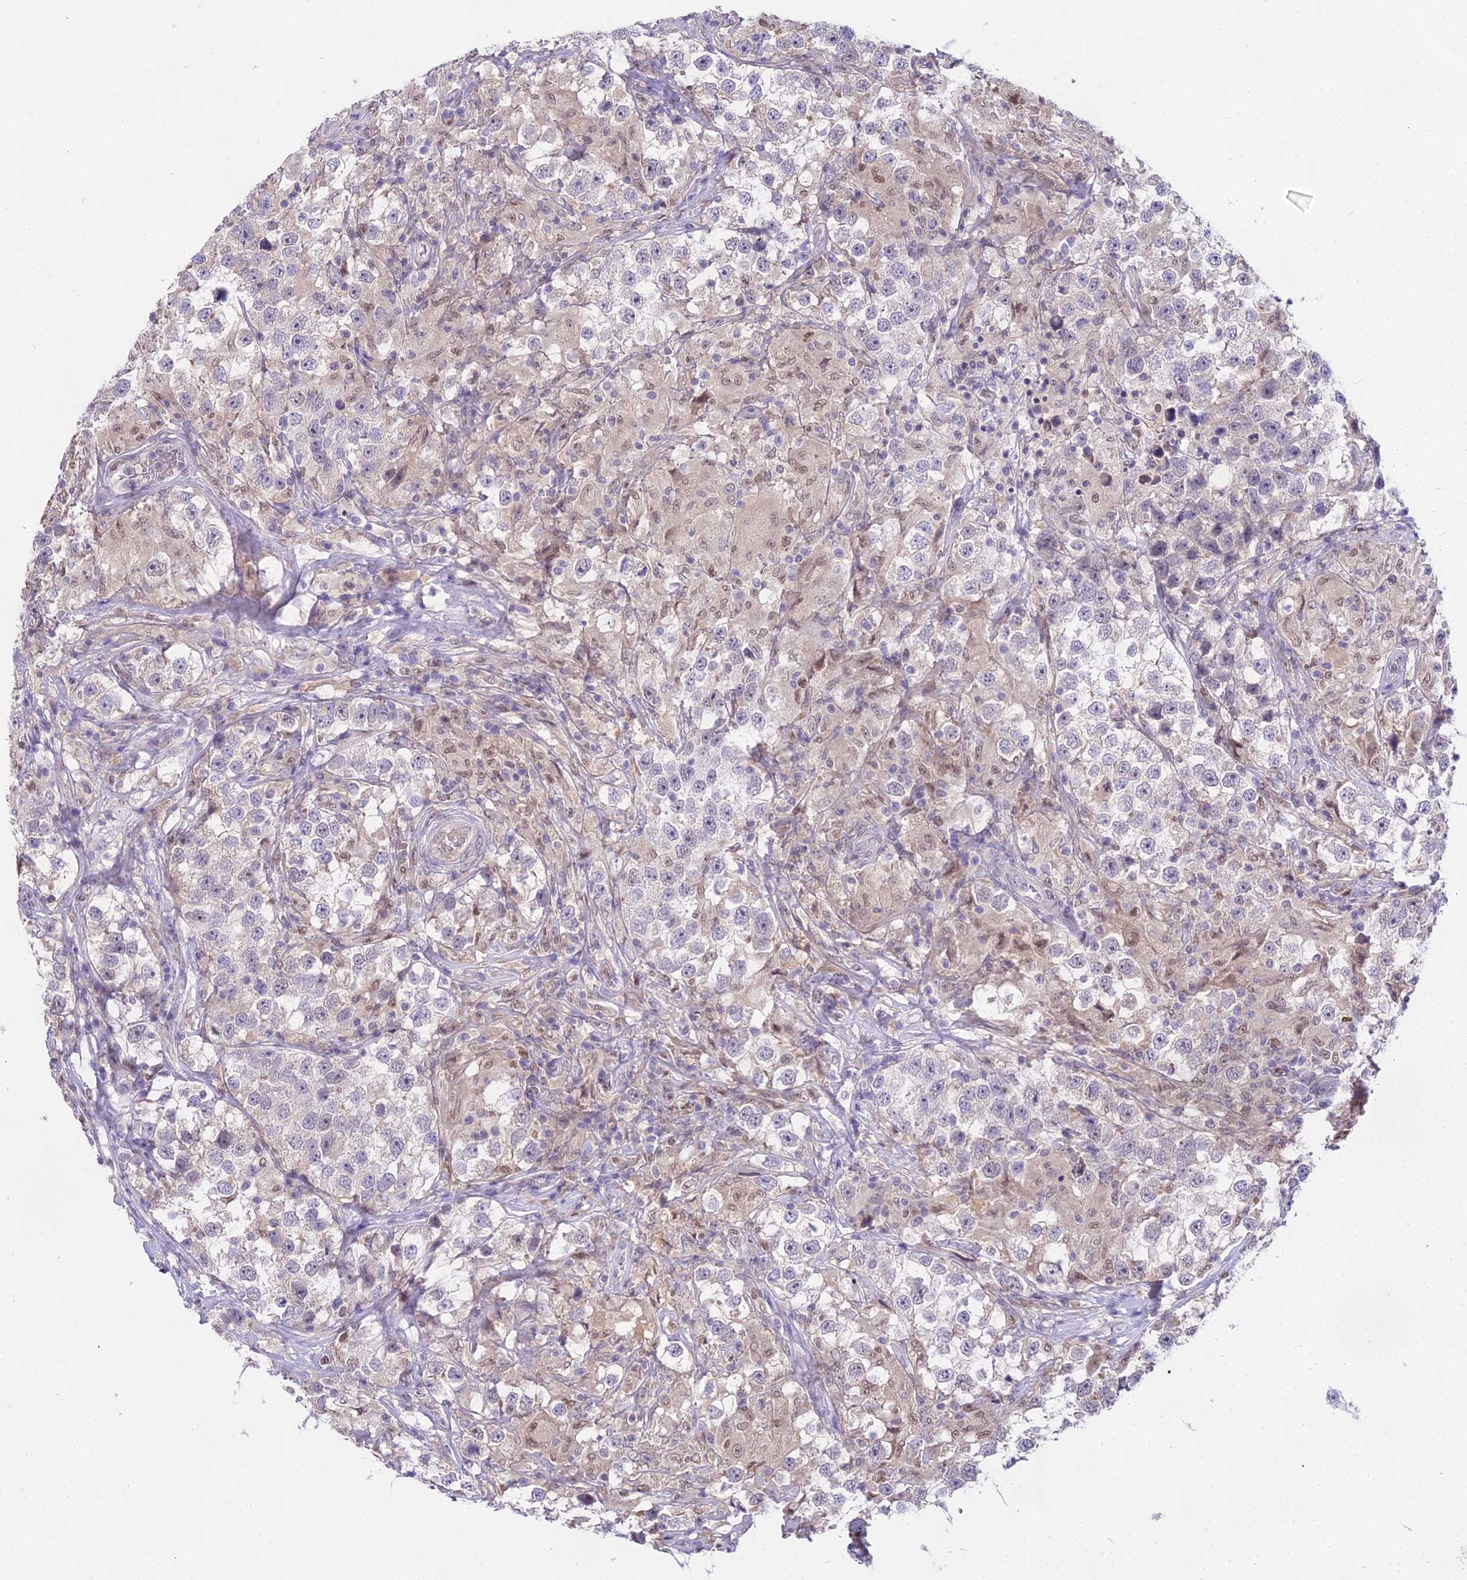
{"staining": {"intensity": "negative", "quantity": "none", "location": "none"}, "tissue": "testis cancer", "cell_type": "Tumor cells", "image_type": "cancer", "snomed": [{"axis": "morphology", "description": "Seminoma, NOS"}, {"axis": "topography", "description": "Testis"}], "caption": "Tumor cells show no significant protein staining in testis cancer (seminoma).", "gene": "MAT2A", "patient": {"sex": "male", "age": 46}}